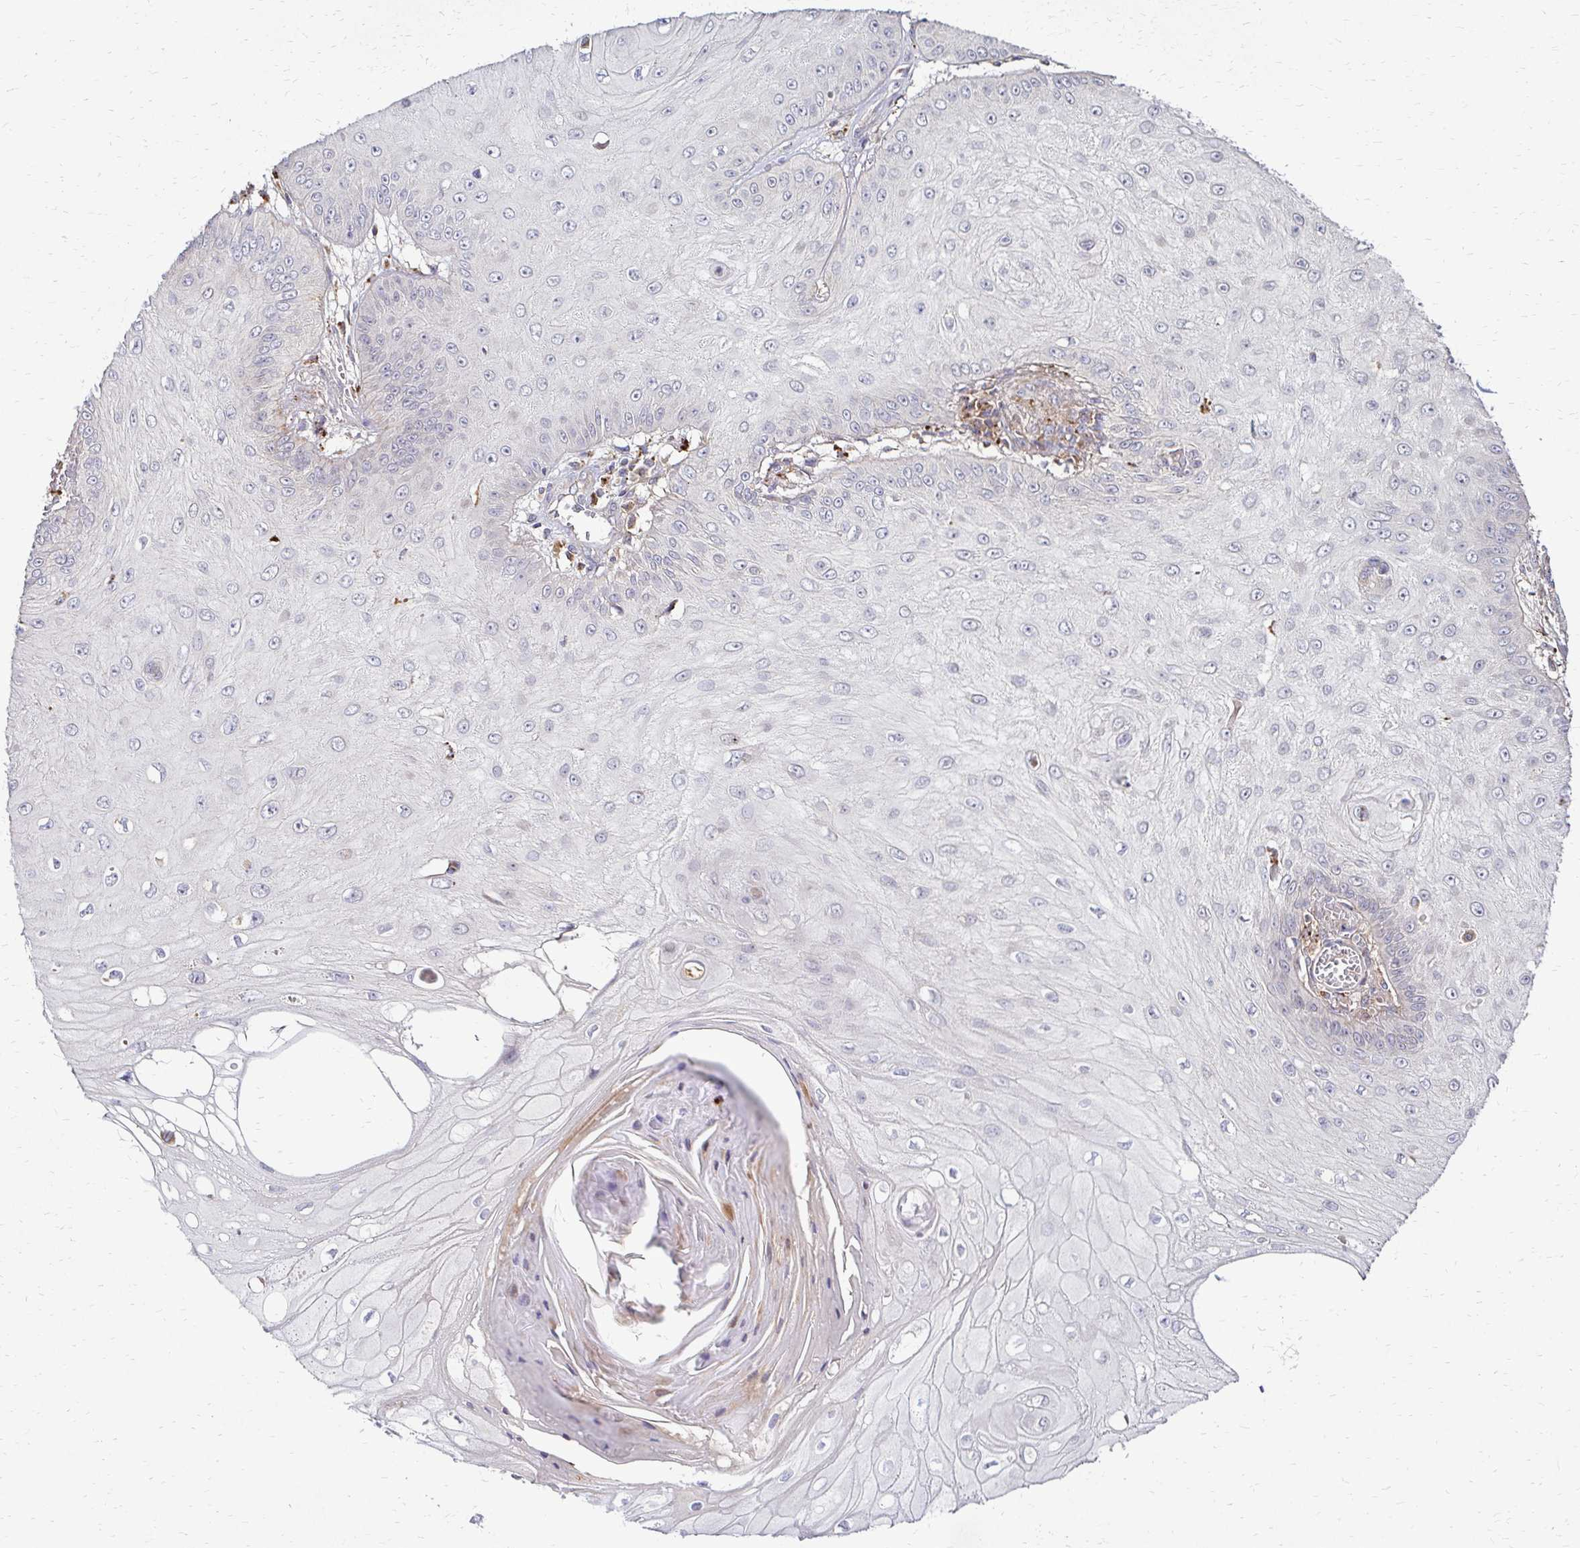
{"staining": {"intensity": "negative", "quantity": "none", "location": "none"}, "tissue": "skin cancer", "cell_type": "Tumor cells", "image_type": "cancer", "snomed": [{"axis": "morphology", "description": "Squamous cell carcinoma, NOS"}, {"axis": "topography", "description": "Skin"}], "caption": "A histopathology image of skin cancer (squamous cell carcinoma) stained for a protein displays no brown staining in tumor cells.", "gene": "IDUA", "patient": {"sex": "male", "age": 70}}